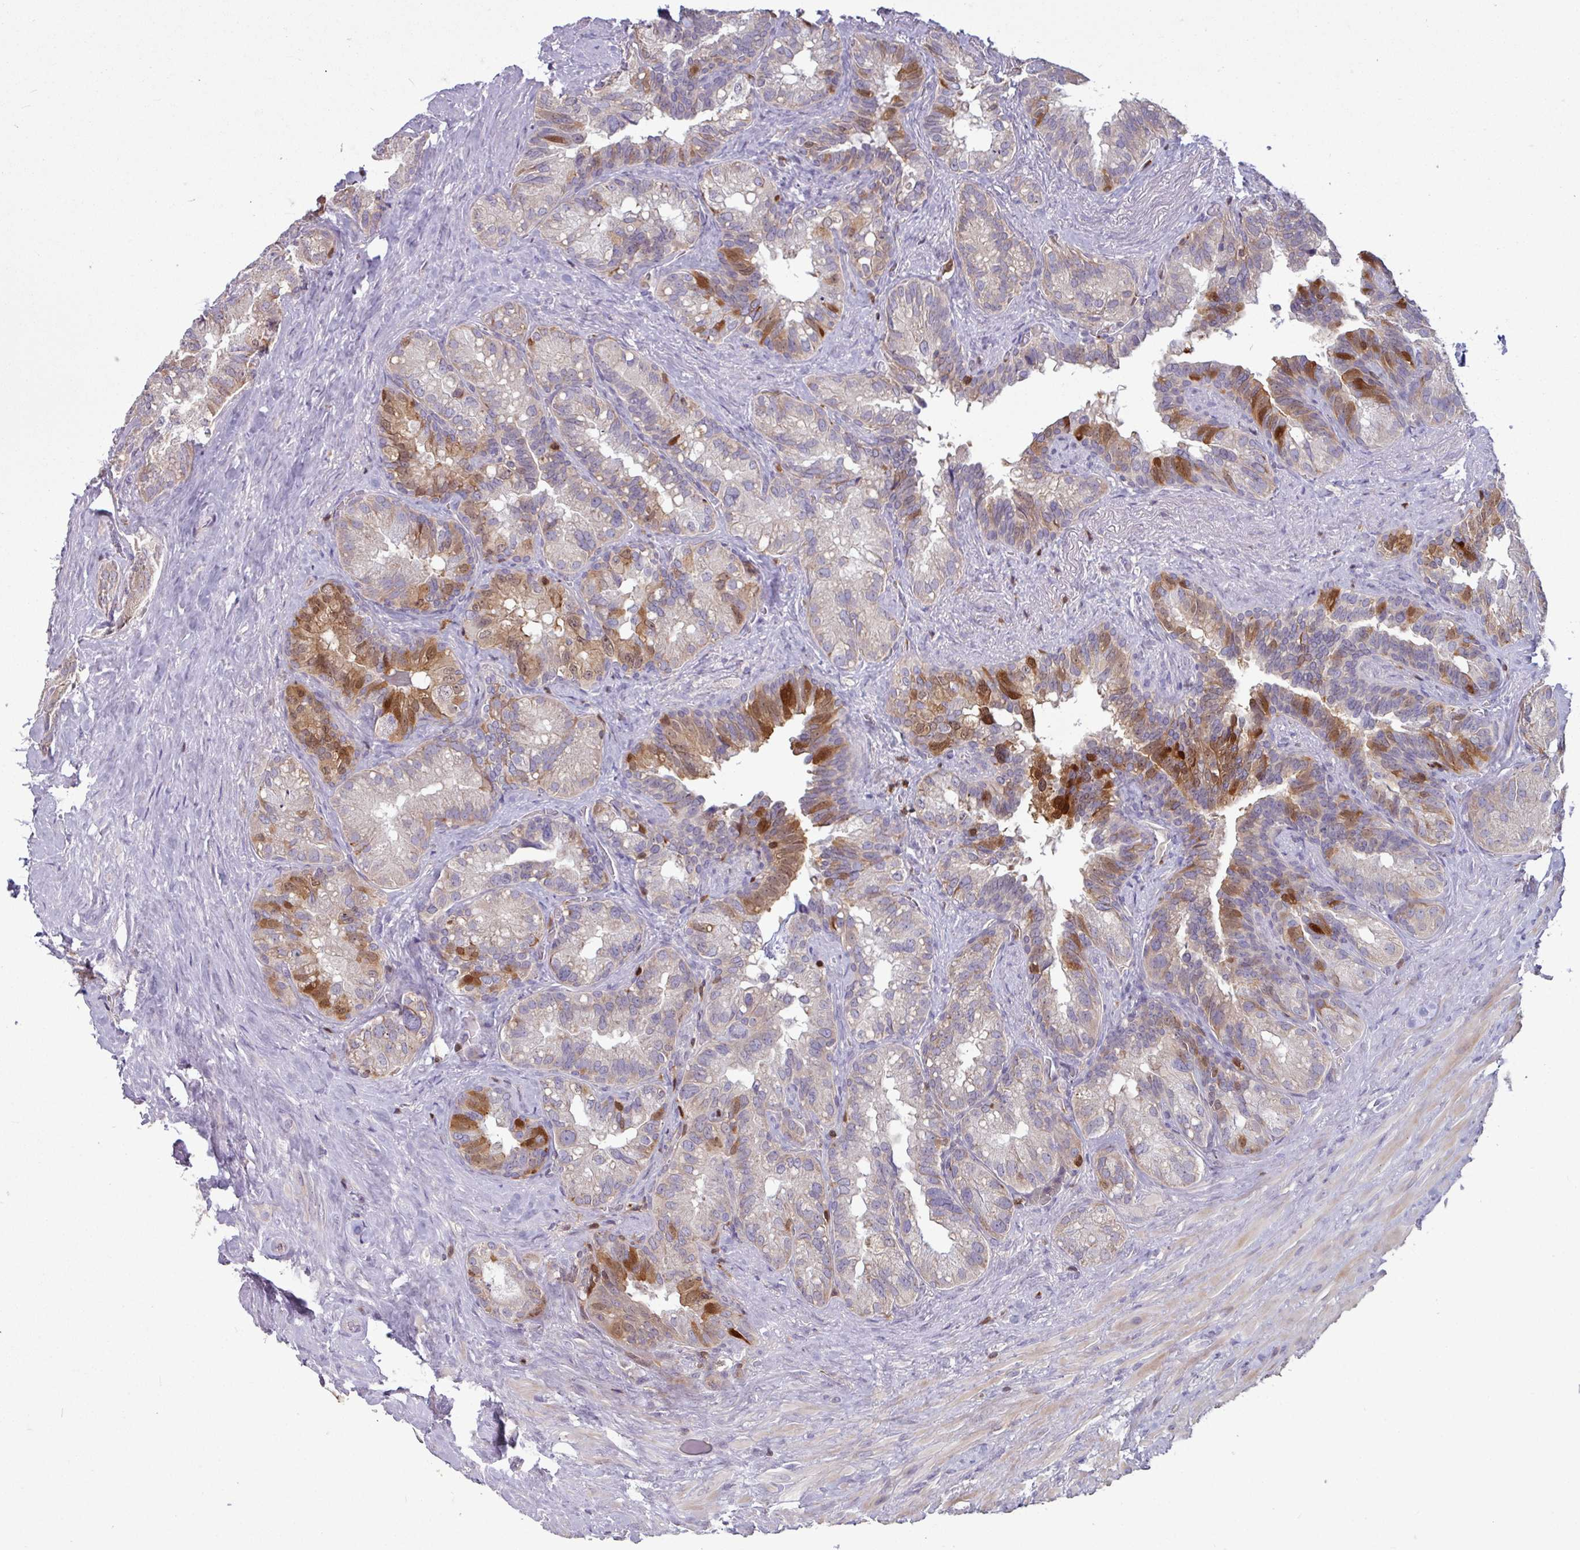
{"staining": {"intensity": "moderate", "quantity": "25%-75%", "location": "cytoplasmic/membranous,nuclear"}, "tissue": "seminal vesicle", "cell_type": "Glandular cells", "image_type": "normal", "snomed": [{"axis": "morphology", "description": "Normal tissue, NOS"}, {"axis": "topography", "description": "Seminal veicle"}], "caption": "This histopathology image exhibits IHC staining of benign seminal vesicle, with medium moderate cytoplasmic/membranous,nuclear expression in approximately 25%-75% of glandular cells.", "gene": "SEC61G", "patient": {"sex": "male", "age": 60}}